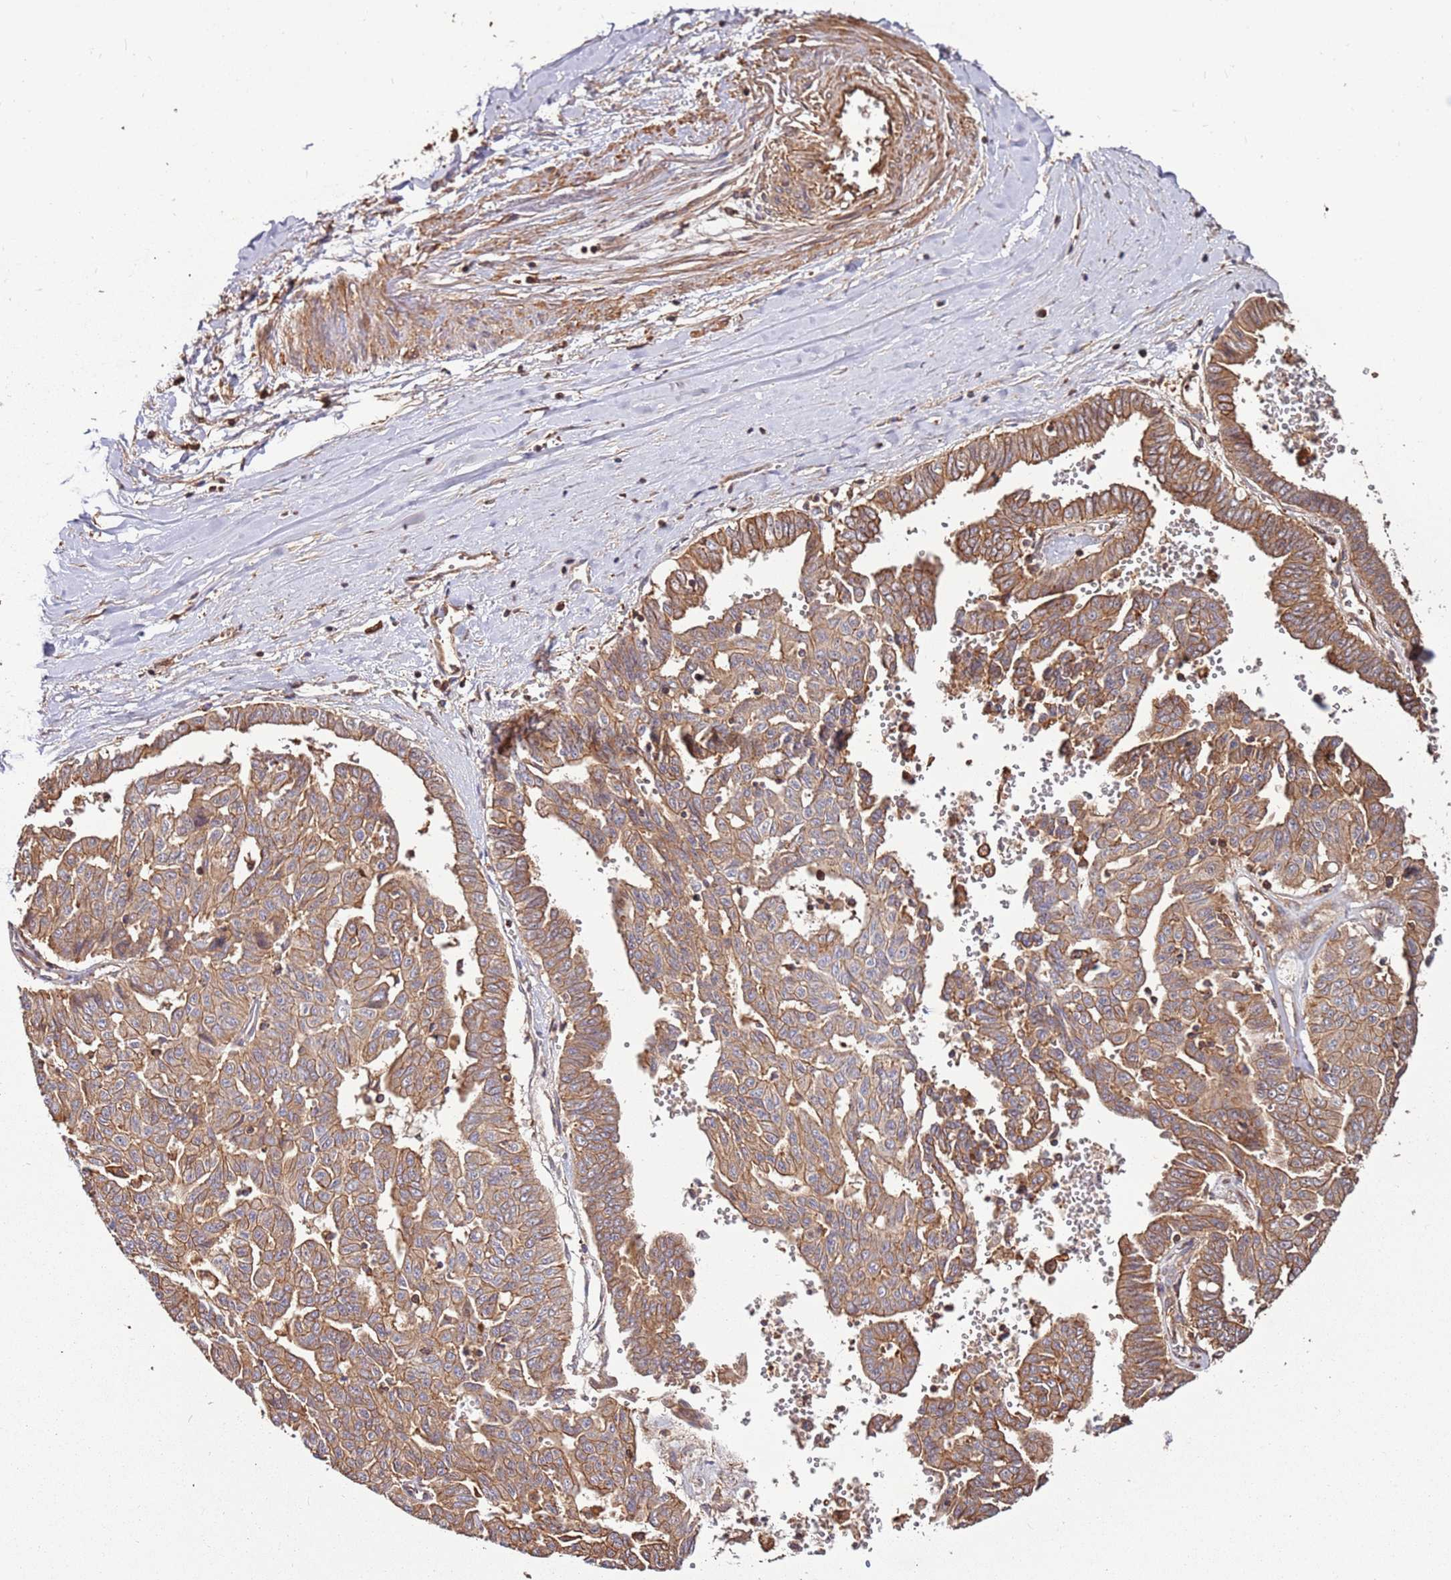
{"staining": {"intensity": "moderate", "quantity": ">75%", "location": "cytoplasmic/membranous"}, "tissue": "liver cancer", "cell_type": "Tumor cells", "image_type": "cancer", "snomed": [{"axis": "morphology", "description": "Cholangiocarcinoma"}, {"axis": "topography", "description": "Liver"}], "caption": "Tumor cells exhibit moderate cytoplasmic/membranous staining in approximately >75% of cells in cholangiocarcinoma (liver).", "gene": "ACVR2A", "patient": {"sex": "female", "age": 77}}